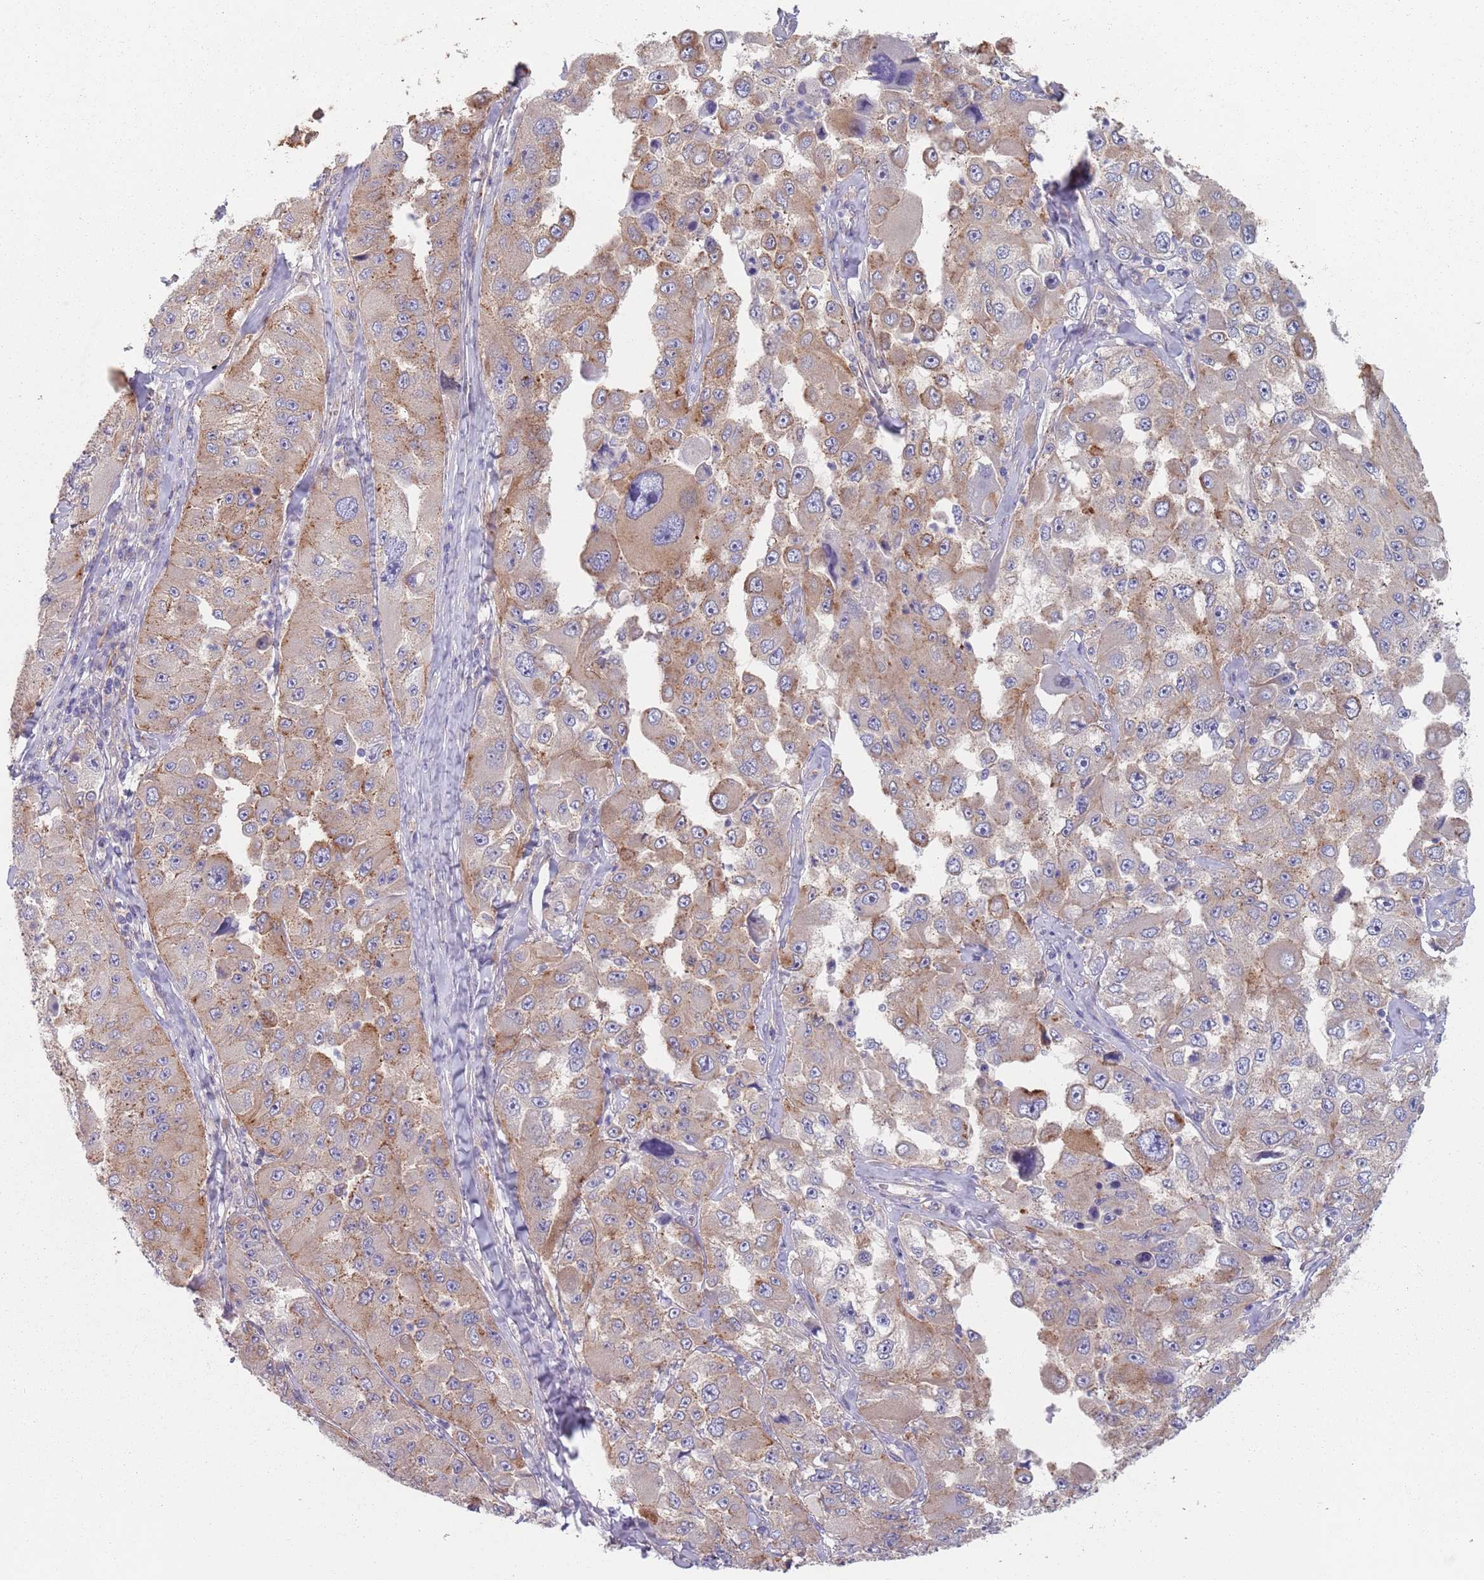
{"staining": {"intensity": "moderate", "quantity": "25%-75%", "location": "cytoplasmic/membranous"}, "tissue": "melanoma", "cell_type": "Tumor cells", "image_type": "cancer", "snomed": [{"axis": "morphology", "description": "Malignant melanoma, Metastatic site"}, {"axis": "topography", "description": "Lymph node"}], "caption": "A high-resolution photomicrograph shows immunohistochemistry (IHC) staining of melanoma, which shows moderate cytoplasmic/membranous positivity in about 25%-75% of tumor cells.", "gene": "APPL2", "patient": {"sex": "male", "age": 62}}